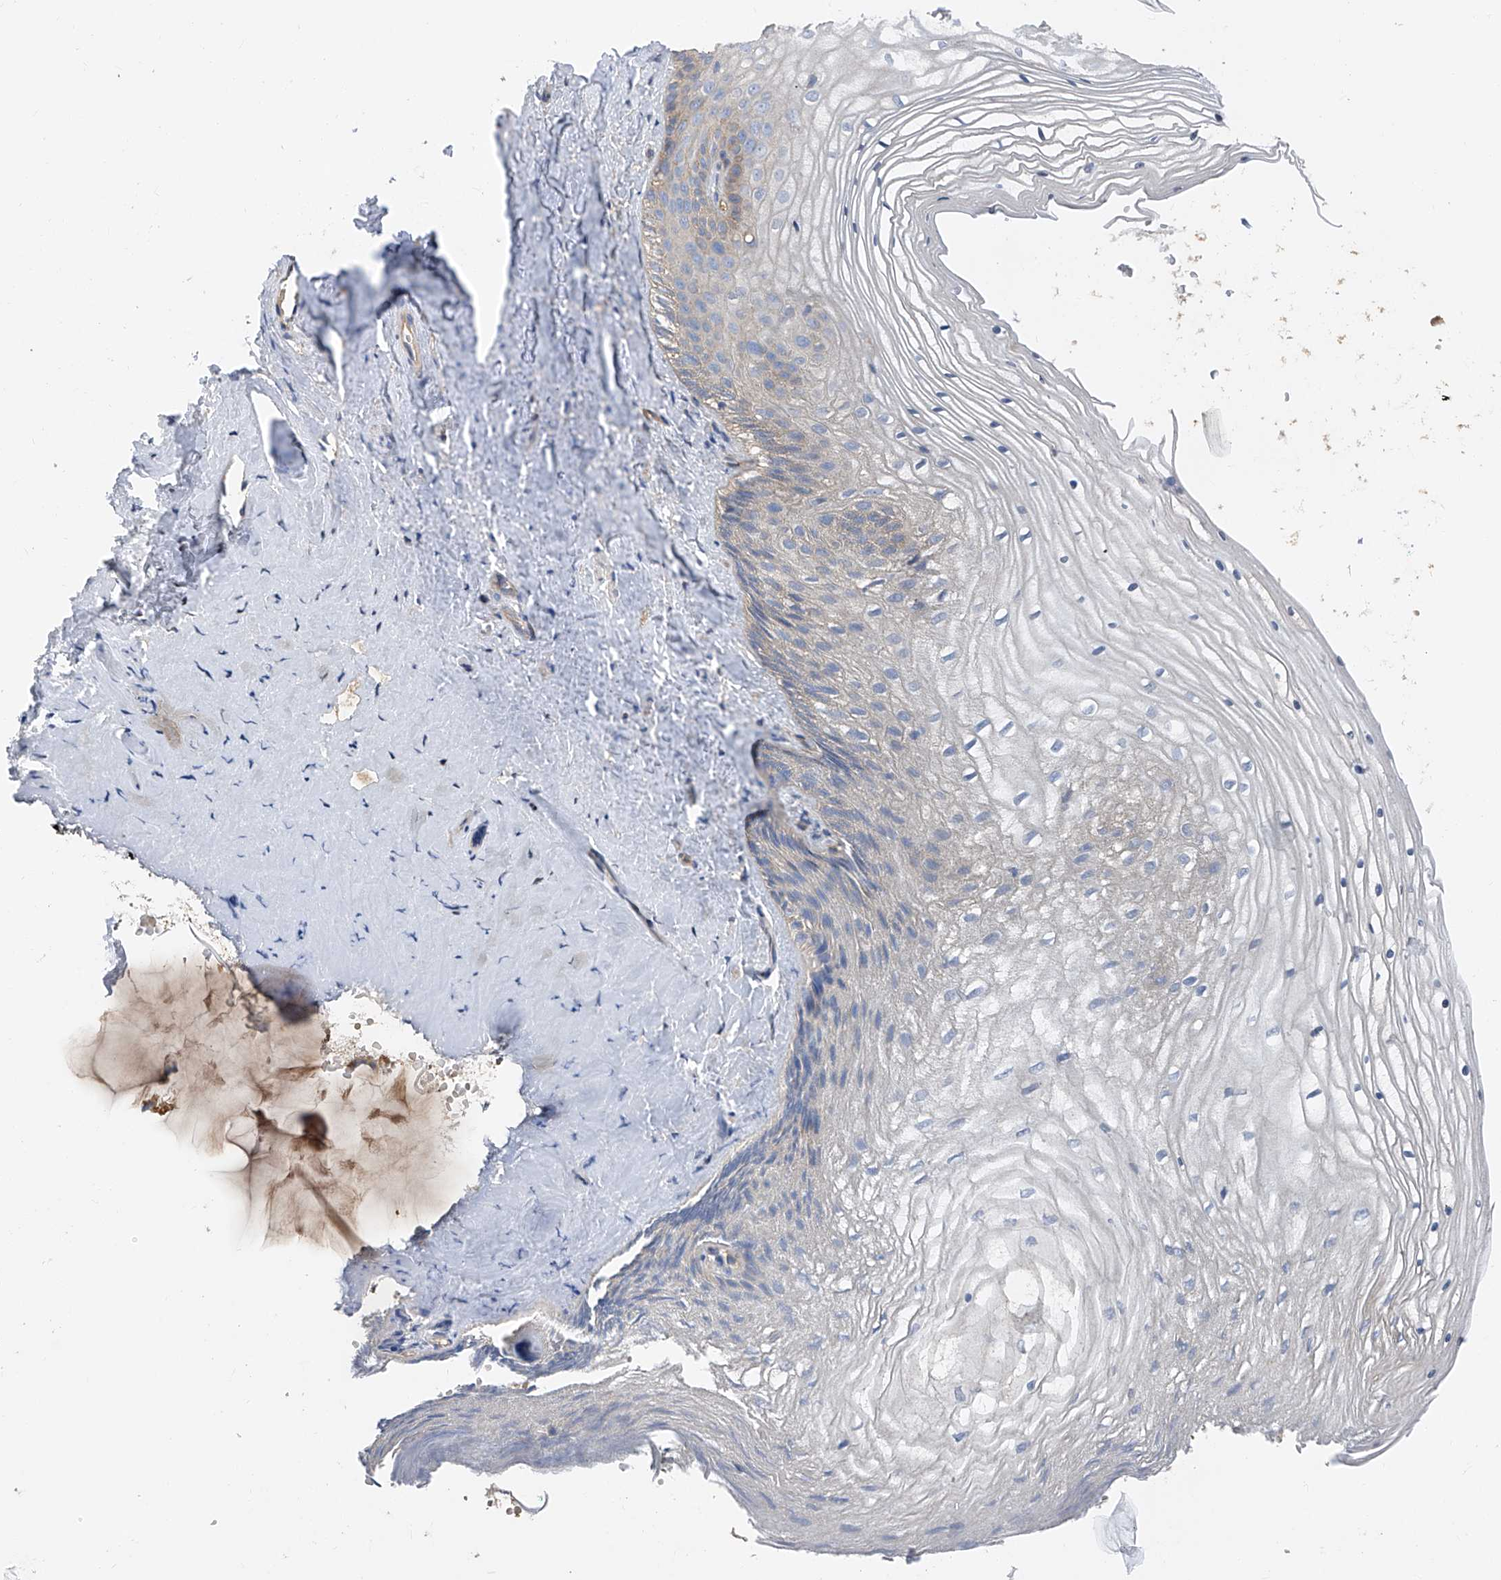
{"staining": {"intensity": "moderate", "quantity": "<25%", "location": "cytoplasmic/membranous"}, "tissue": "vagina", "cell_type": "Squamous epithelial cells", "image_type": "normal", "snomed": [{"axis": "morphology", "description": "Normal tissue, NOS"}, {"axis": "topography", "description": "Vagina"}, {"axis": "topography", "description": "Cervix"}], "caption": "Approximately <25% of squamous epithelial cells in benign human vagina reveal moderate cytoplasmic/membranous protein expression as visualized by brown immunohistochemical staining.", "gene": "PTK2", "patient": {"sex": "female", "age": 40}}